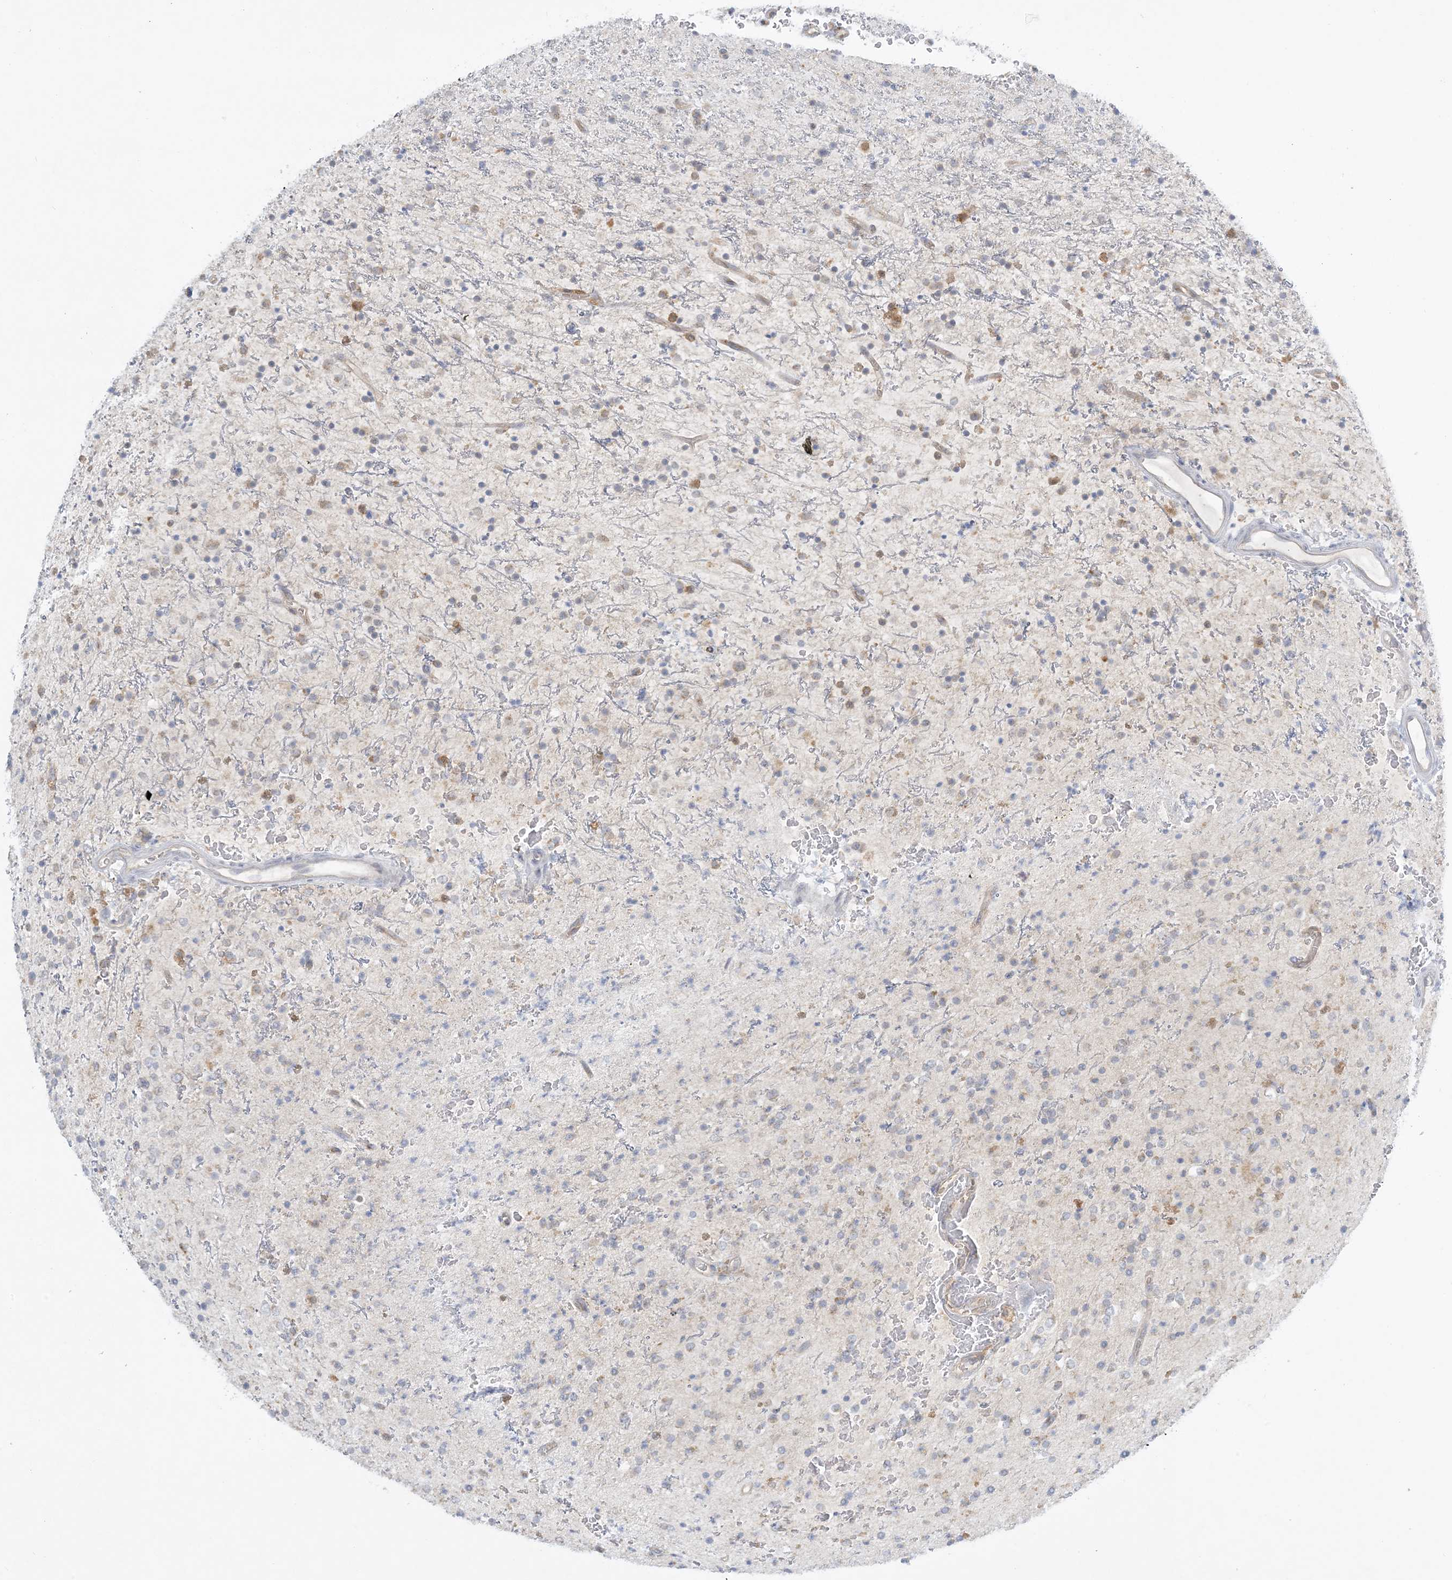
{"staining": {"intensity": "moderate", "quantity": "<25%", "location": "cytoplasmic/membranous"}, "tissue": "glioma", "cell_type": "Tumor cells", "image_type": "cancer", "snomed": [{"axis": "morphology", "description": "Glioma, malignant, High grade"}, {"axis": "topography", "description": "Brain"}], "caption": "High-grade glioma (malignant) stained with DAB IHC displays low levels of moderate cytoplasmic/membranous positivity in about <25% of tumor cells.", "gene": "MRPS18A", "patient": {"sex": "male", "age": 34}}